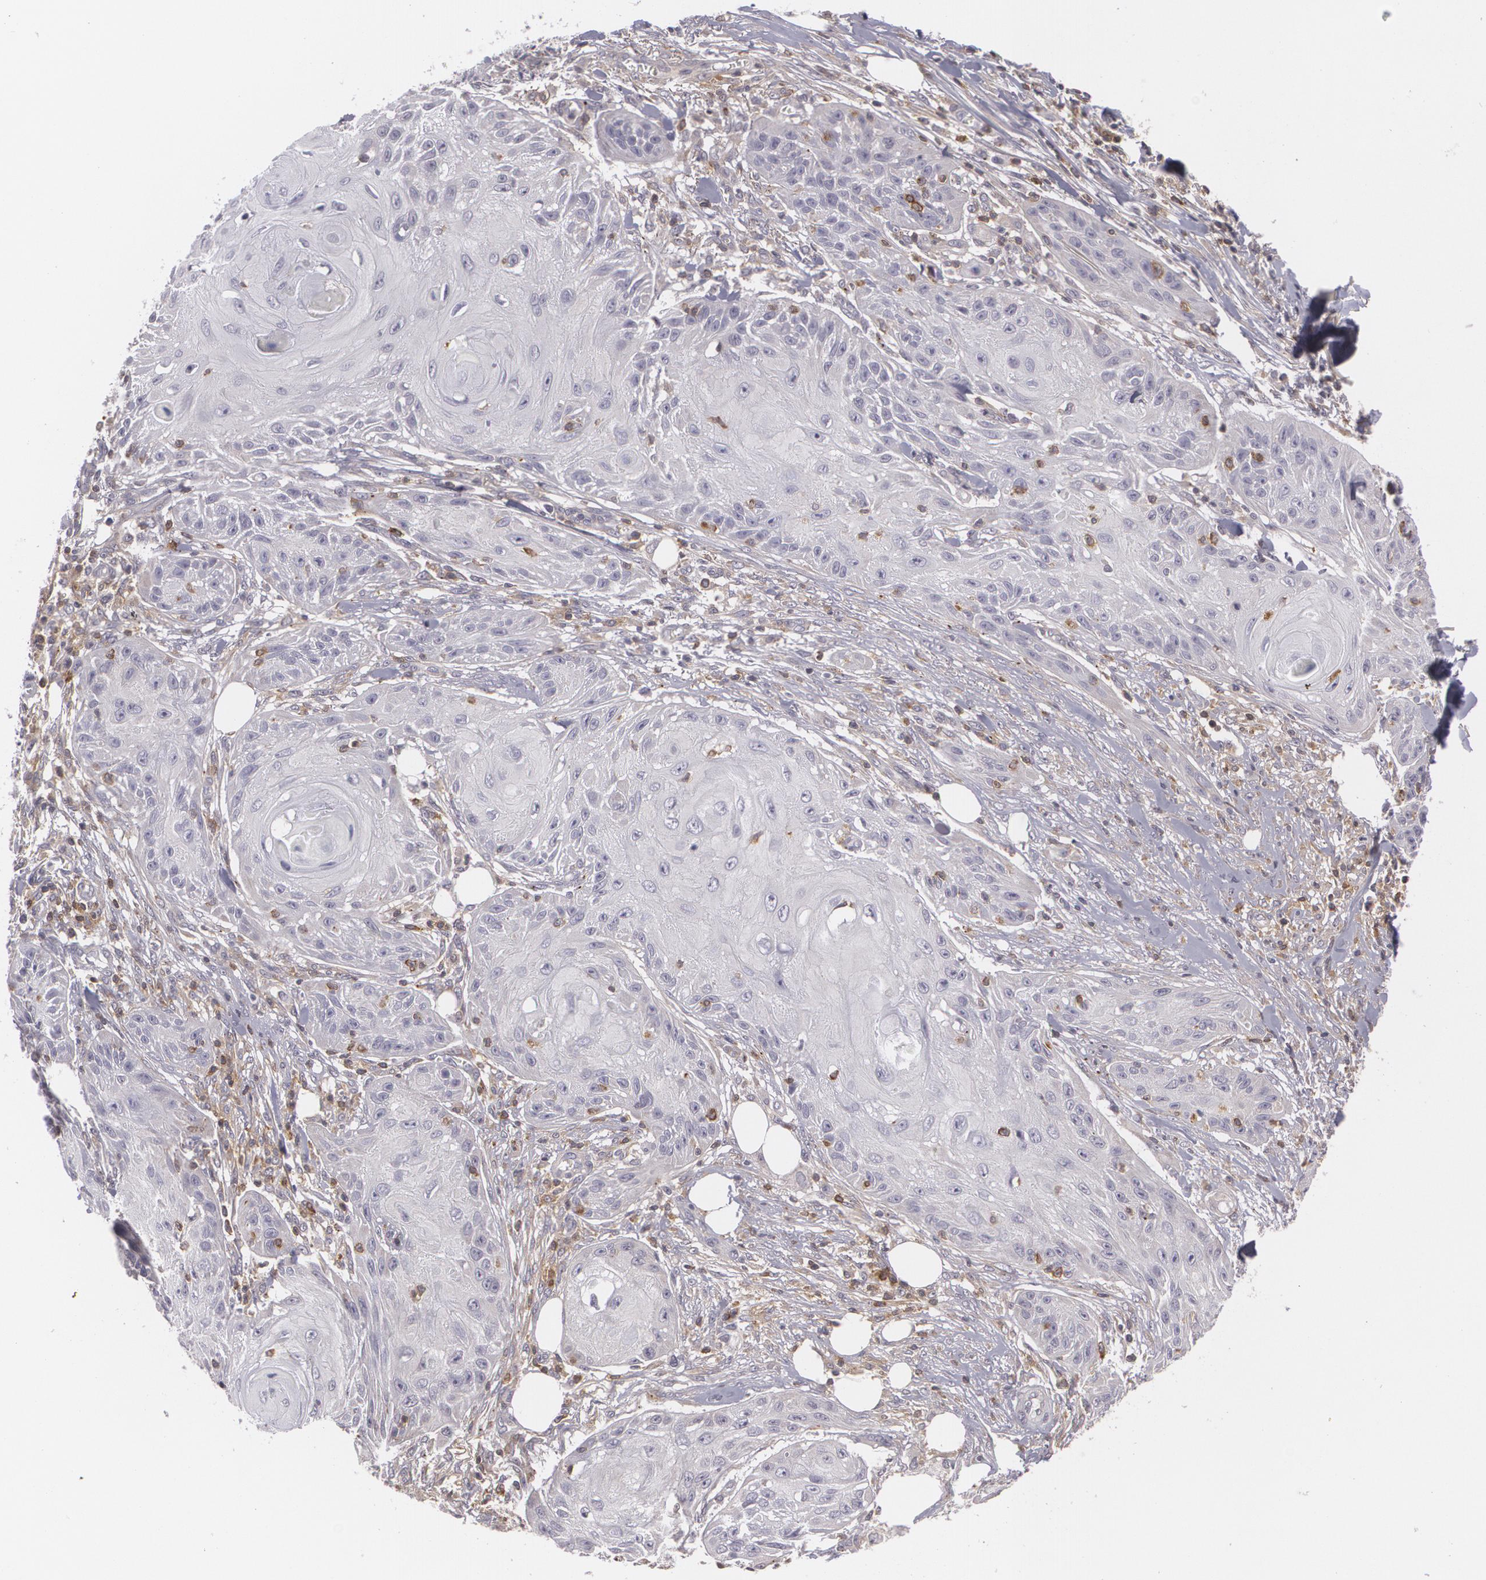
{"staining": {"intensity": "negative", "quantity": "none", "location": "none"}, "tissue": "skin cancer", "cell_type": "Tumor cells", "image_type": "cancer", "snomed": [{"axis": "morphology", "description": "Squamous cell carcinoma, NOS"}, {"axis": "topography", "description": "Skin"}], "caption": "This is an immunohistochemistry (IHC) image of skin cancer. There is no positivity in tumor cells.", "gene": "BIN1", "patient": {"sex": "female", "age": 88}}